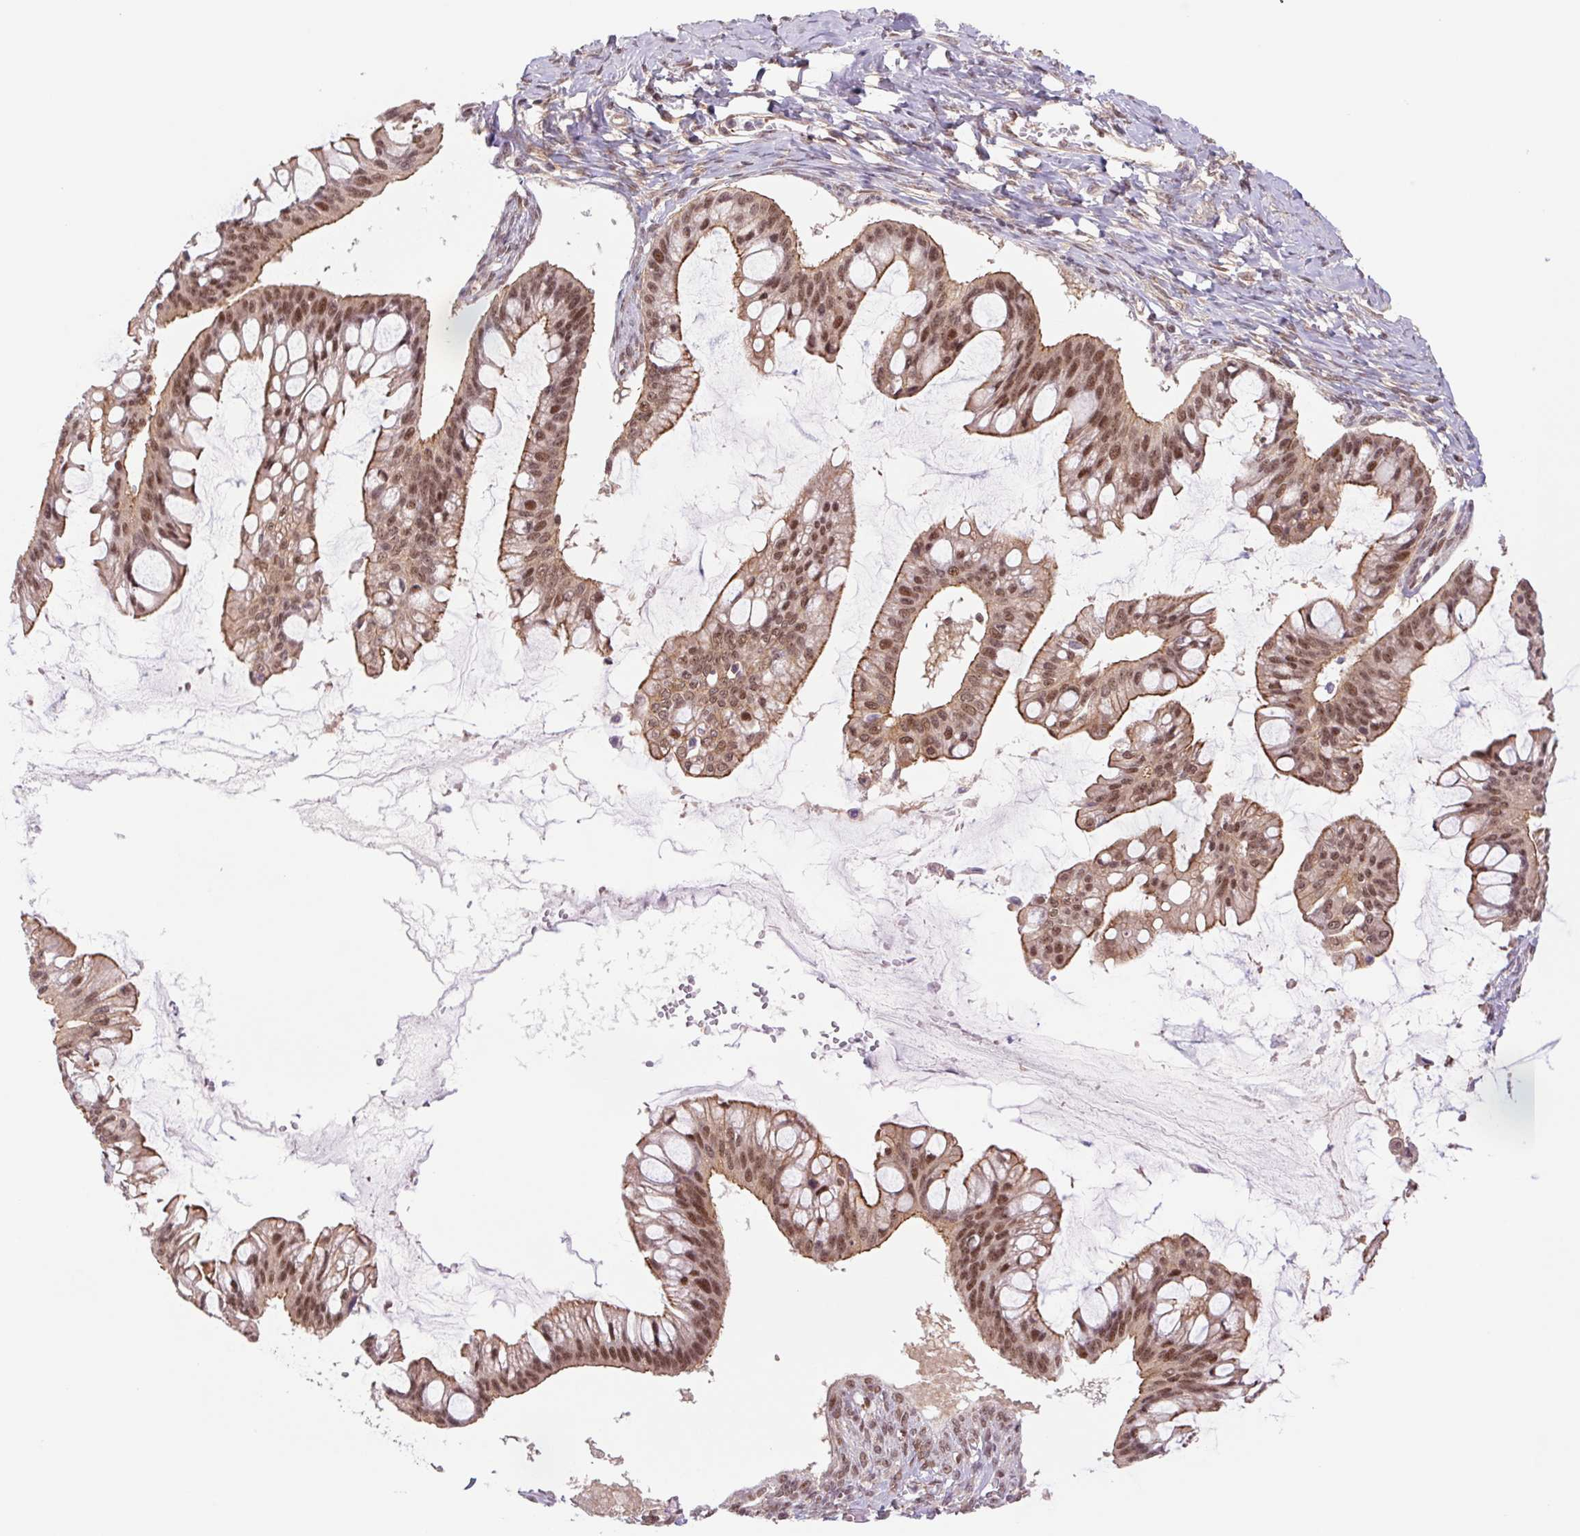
{"staining": {"intensity": "moderate", "quantity": ">75%", "location": "cytoplasmic/membranous,nuclear"}, "tissue": "ovarian cancer", "cell_type": "Tumor cells", "image_type": "cancer", "snomed": [{"axis": "morphology", "description": "Cystadenocarcinoma, mucinous, NOS"}, {"axis": "topography", "description": "Ovary"}], "caption": "Immunohistochemical staining of ovarian cancer exhibits medium levels of moderate cytoplasmic/membranous and nuclear protein positivity in about >75% of tumor cells.", "gene": "CWC25", "patient": {"sex": "female", "age": 73}}